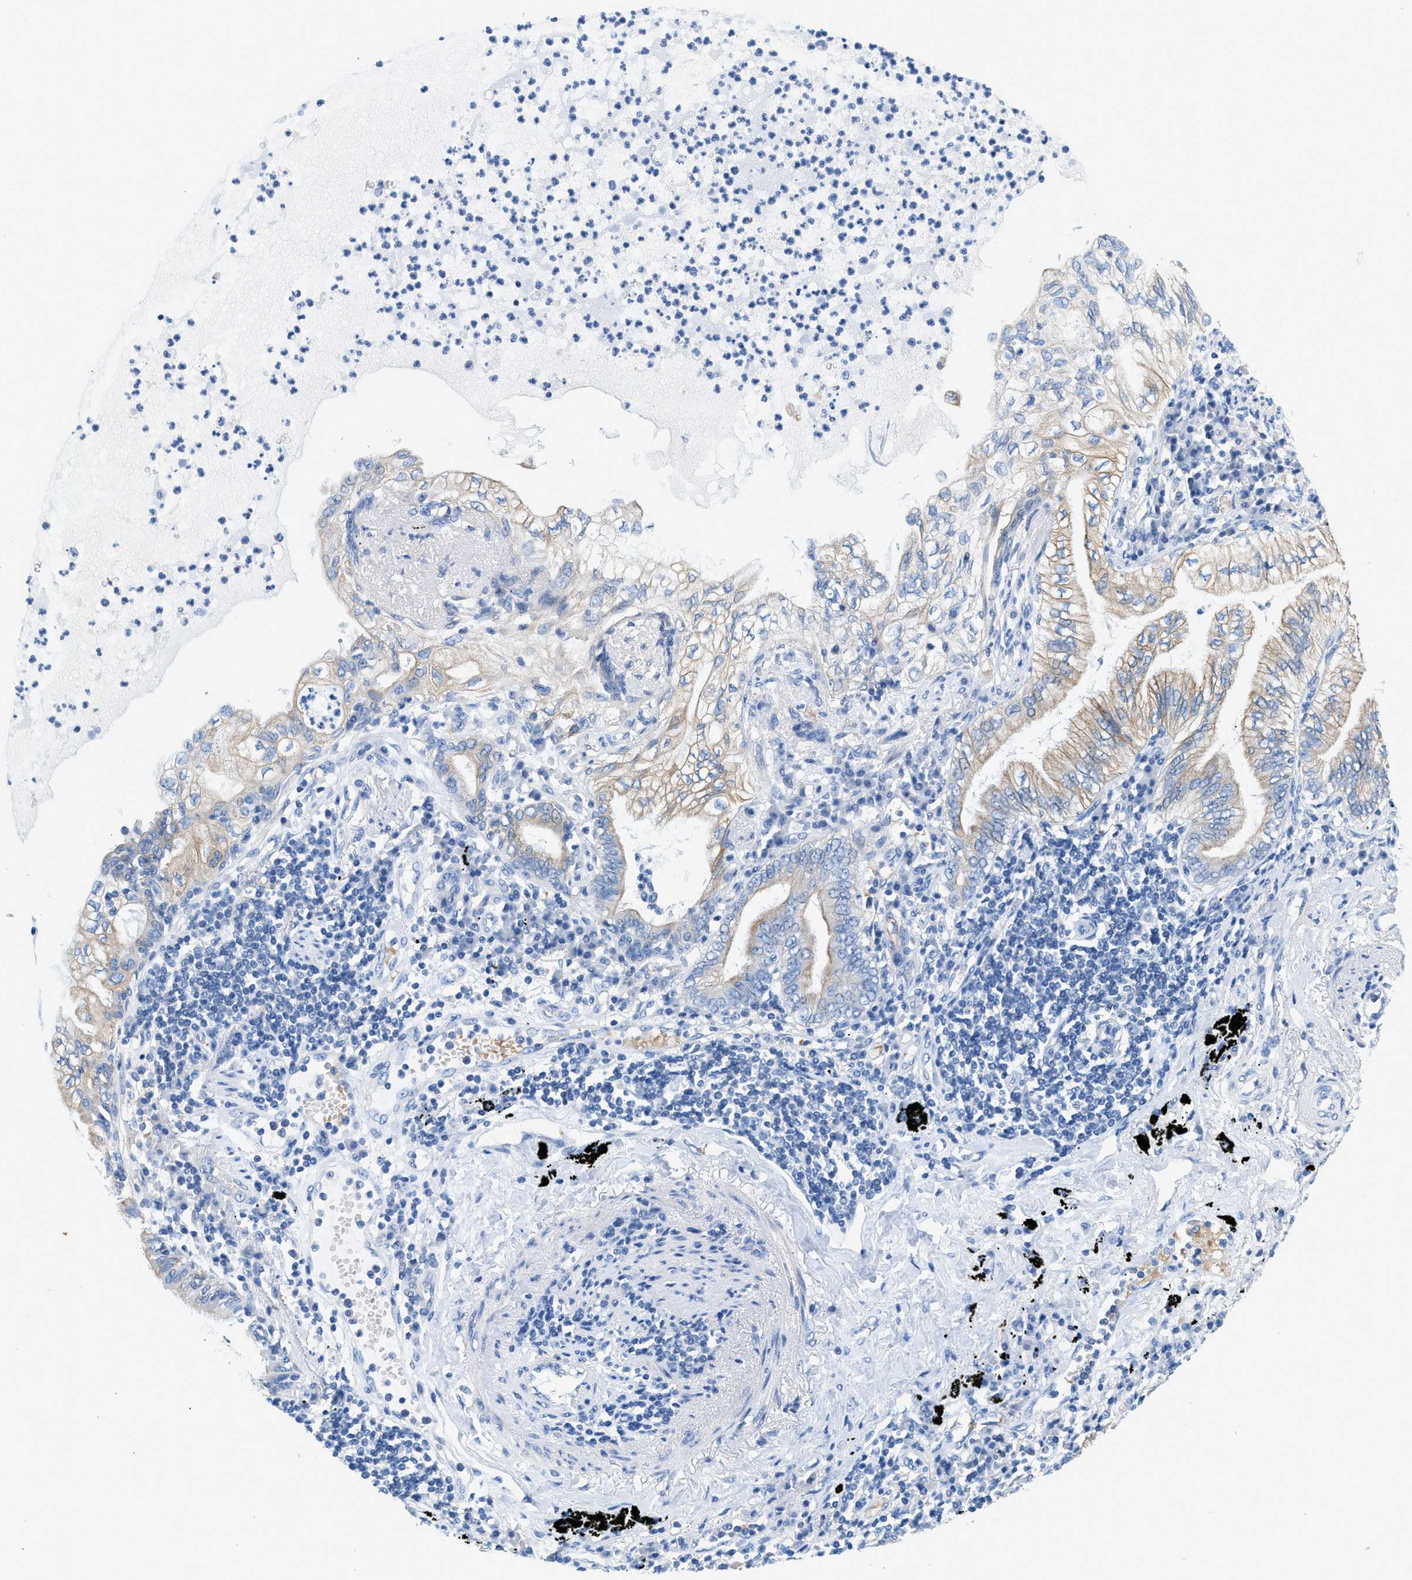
{"staining": {"intensity": "weak", "quantity": "25%-75%", "location": "cytoplasmic/membranous"}, "tissue": "lung cancer", "cell_type": "Tumor cells", "image_type": "cancer", "snomed": [{"axis": "morphology", "description": "Normal tissue, NOS"}, {"axis": "morphology", "description": "Adenocarcinoma, NOS"}, {"axis": "topography", "description": "Bronchus"}, {"axis": "topography", "description": "Lung"}], "caption": "Protein staining shows weak cytoplasmic/membranous staining in about 25%-75% of tumor cells in lung cancer. (brown staining indicates protein expression, while blue staining denotes nuclei).", "gene": "BPGM", "patient": {"sex": "female", "age": 70}}